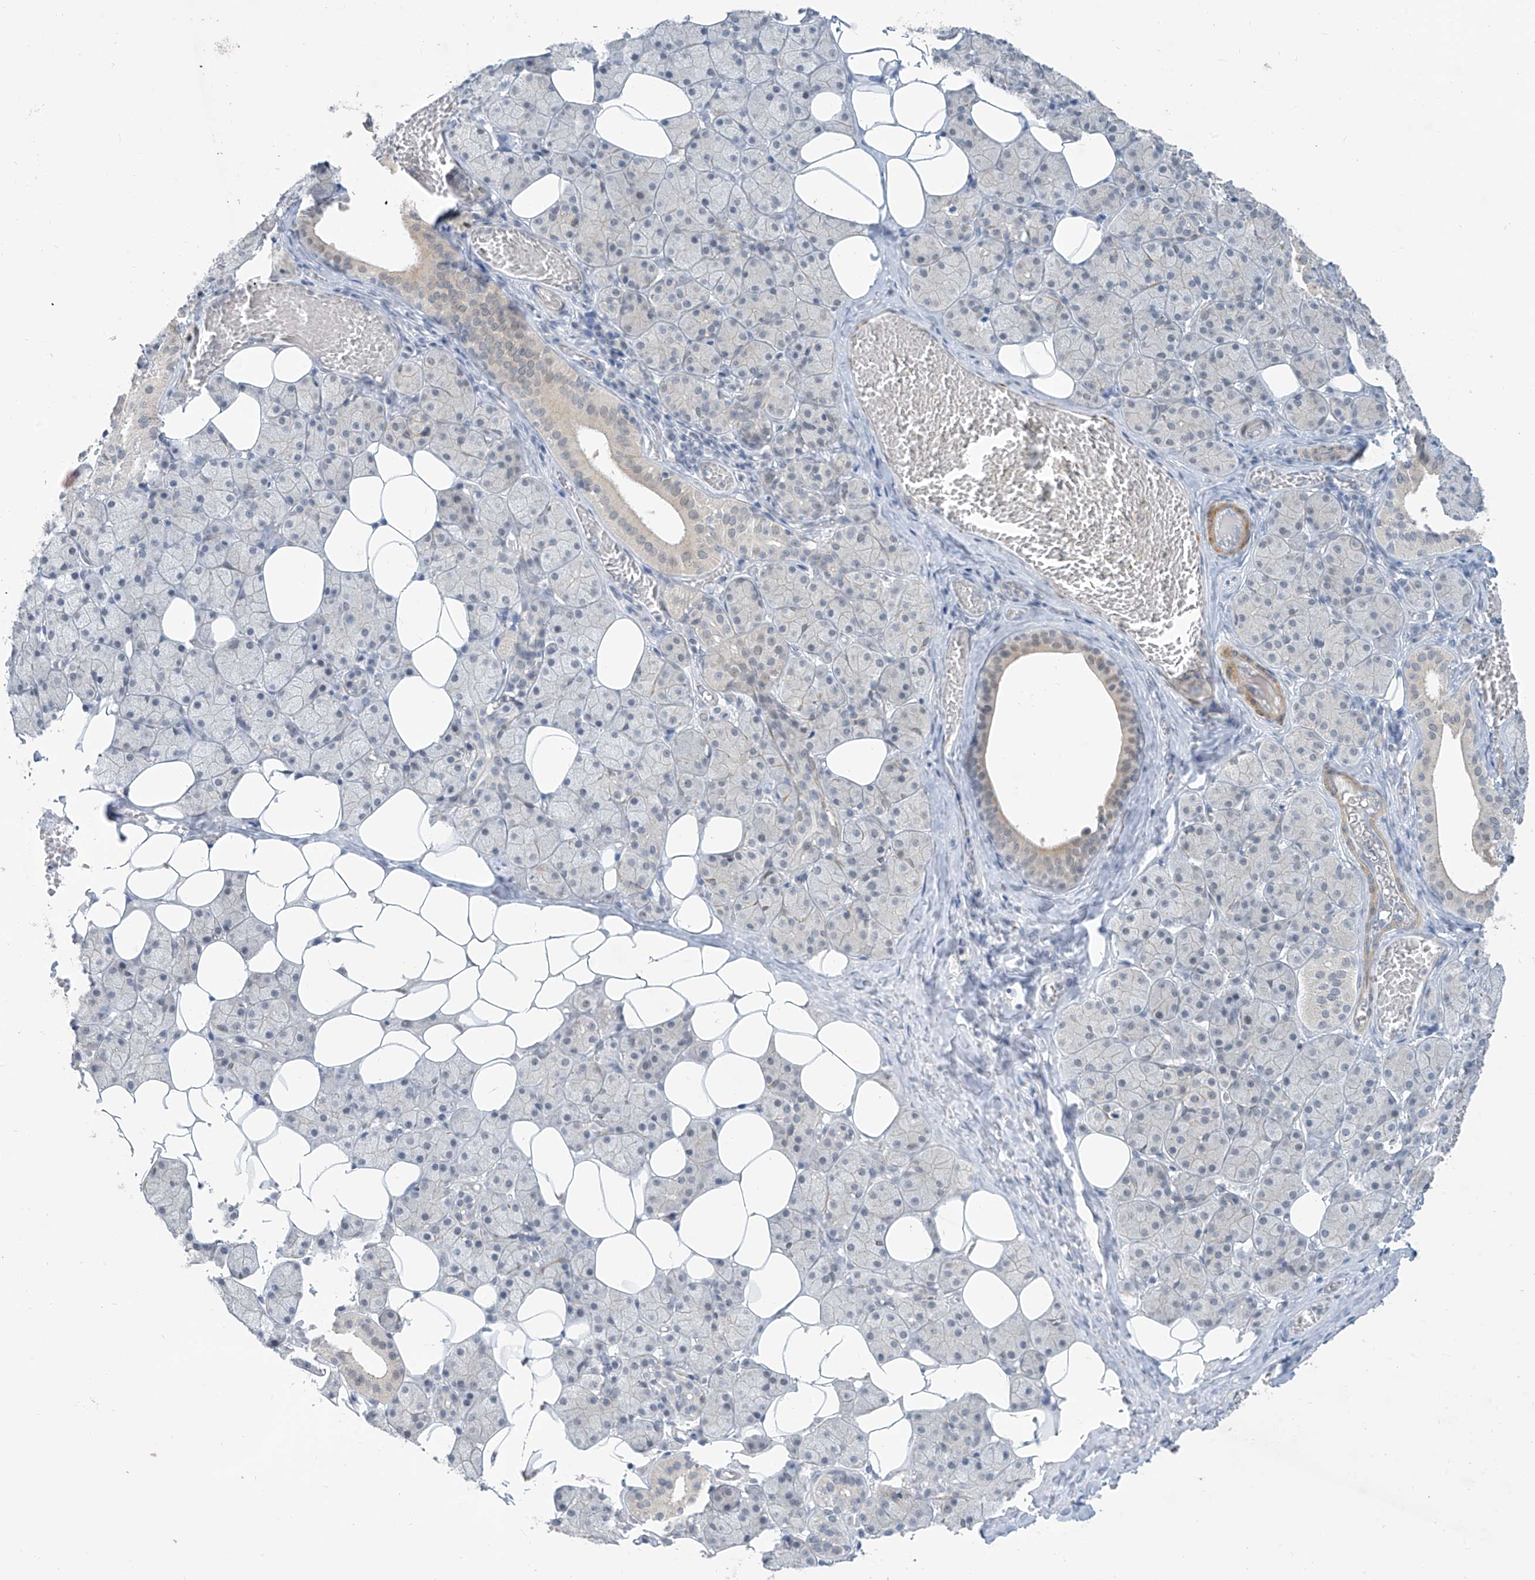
{"staining": {"intensity": "negative", "quantity": "none", "location": "none"}, "tissue": "salivary gland", "cell_type": "Glandular cells", "image_type": "normal", "snomed": [{"axis": "morphology", "description": "Normal tissue, NOS"}, {"axis": "topography", "description": "Salivary gland"}], "caption": "IHC histopathology image of benign salivary gland stained for a protein (brown), which displays no positivity in glandular cells.", "gene": "METAP1D", "patient": {"sex": "female", "age": 33}}